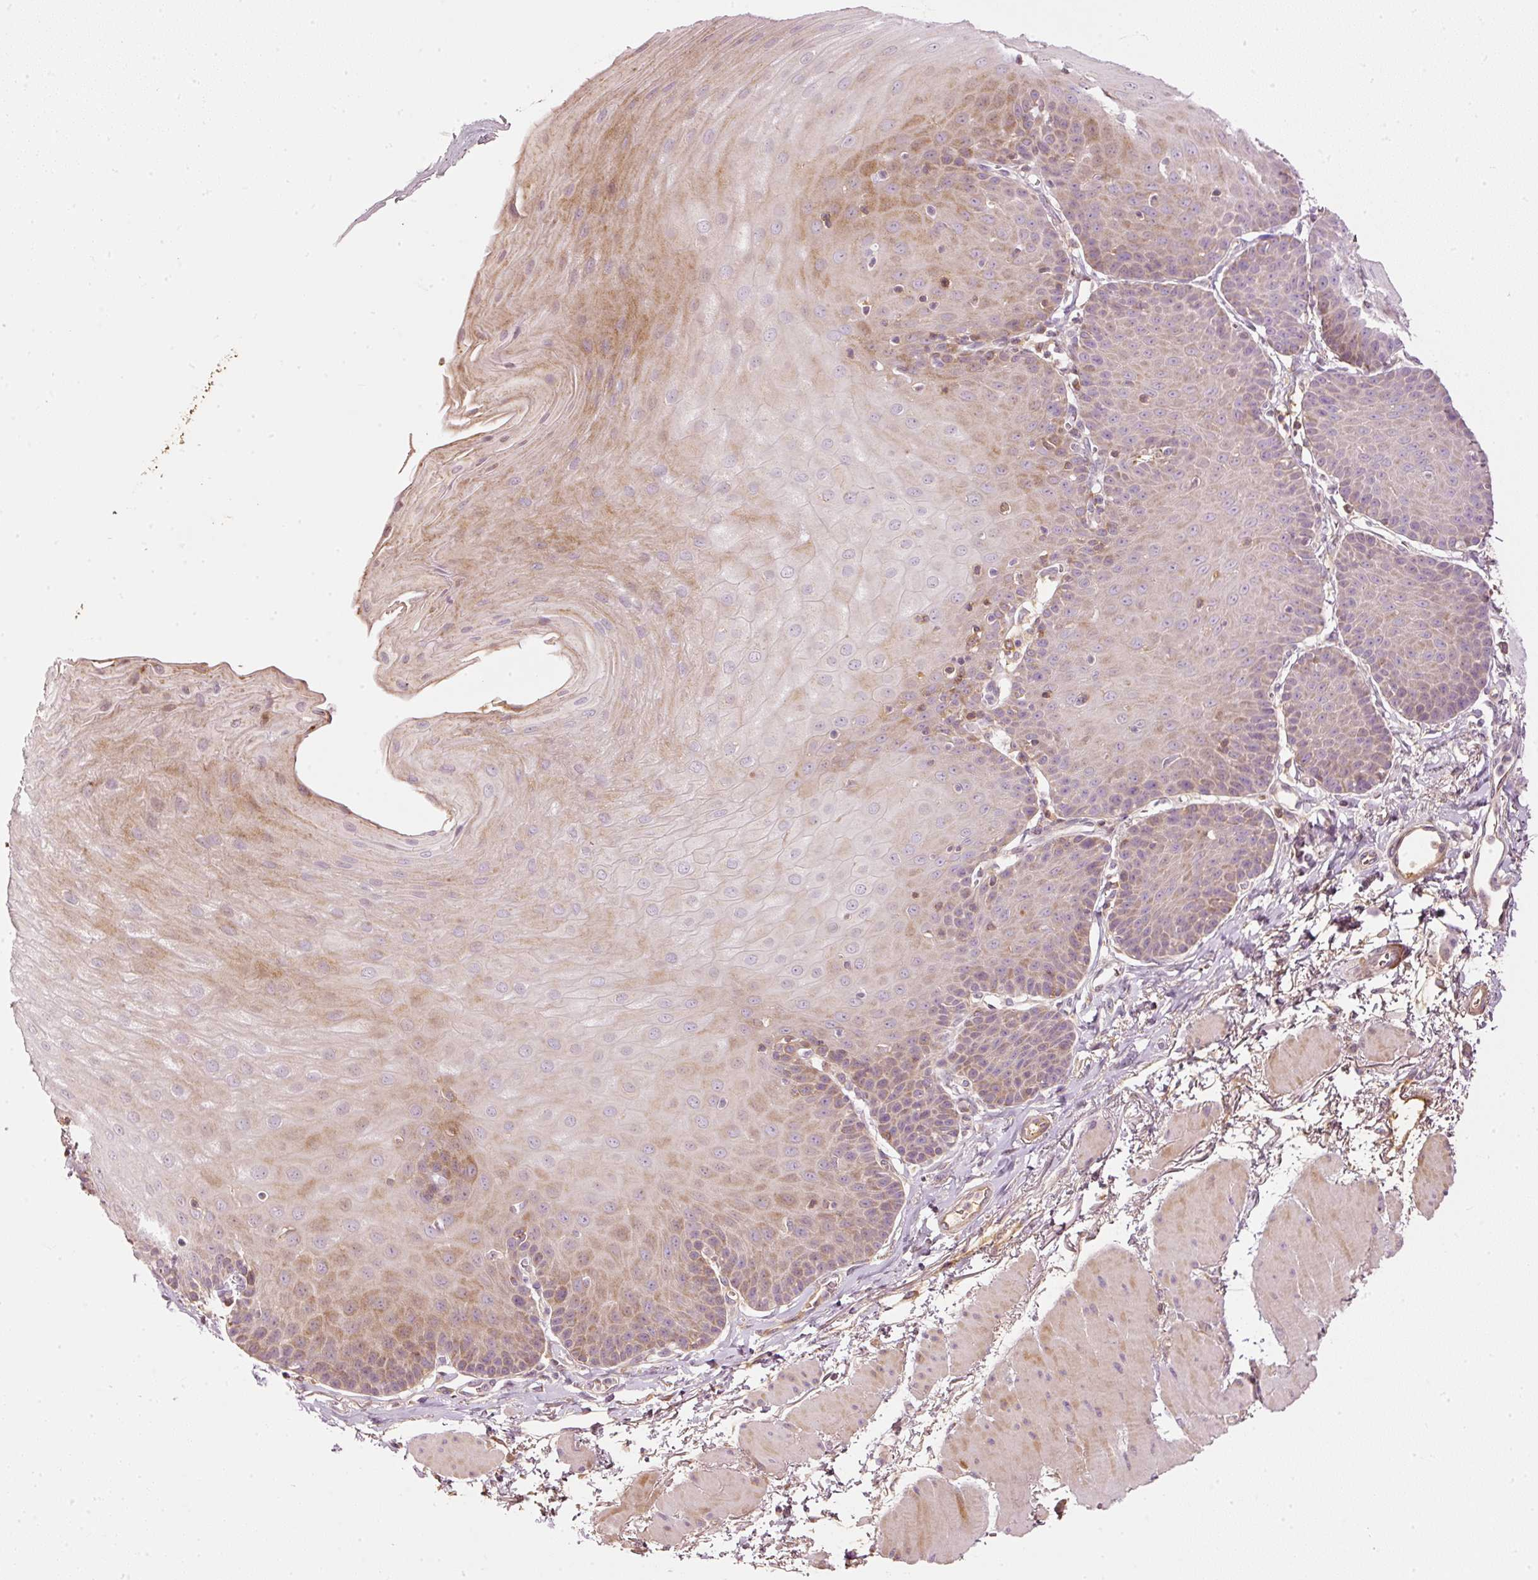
{"staining": {"intensity": "moderate", "quantity": "25%-75%", "location": "cytoplasmic/membranous"}, "tissue": "esophagus", "cell_type": "Squamous epithelial cells", "image_type": "normal", "snomed": [{"axis": "morphology", "description": "Normal tissue, NOS"}, {"axis": "topography", "description": "Esophagus"}], "caption": "The immunohistochemical stain shows moderate cytoplasmic/membranous staining in squamous epithelial cells of unremarkable esophagus. The staining was performed using DAB, with brown indicating positive protein expression. Nuclei are stained blue with hematoxylin.", "gene": "SERPING1", "patient": {"sex": "female", "age": 81}}